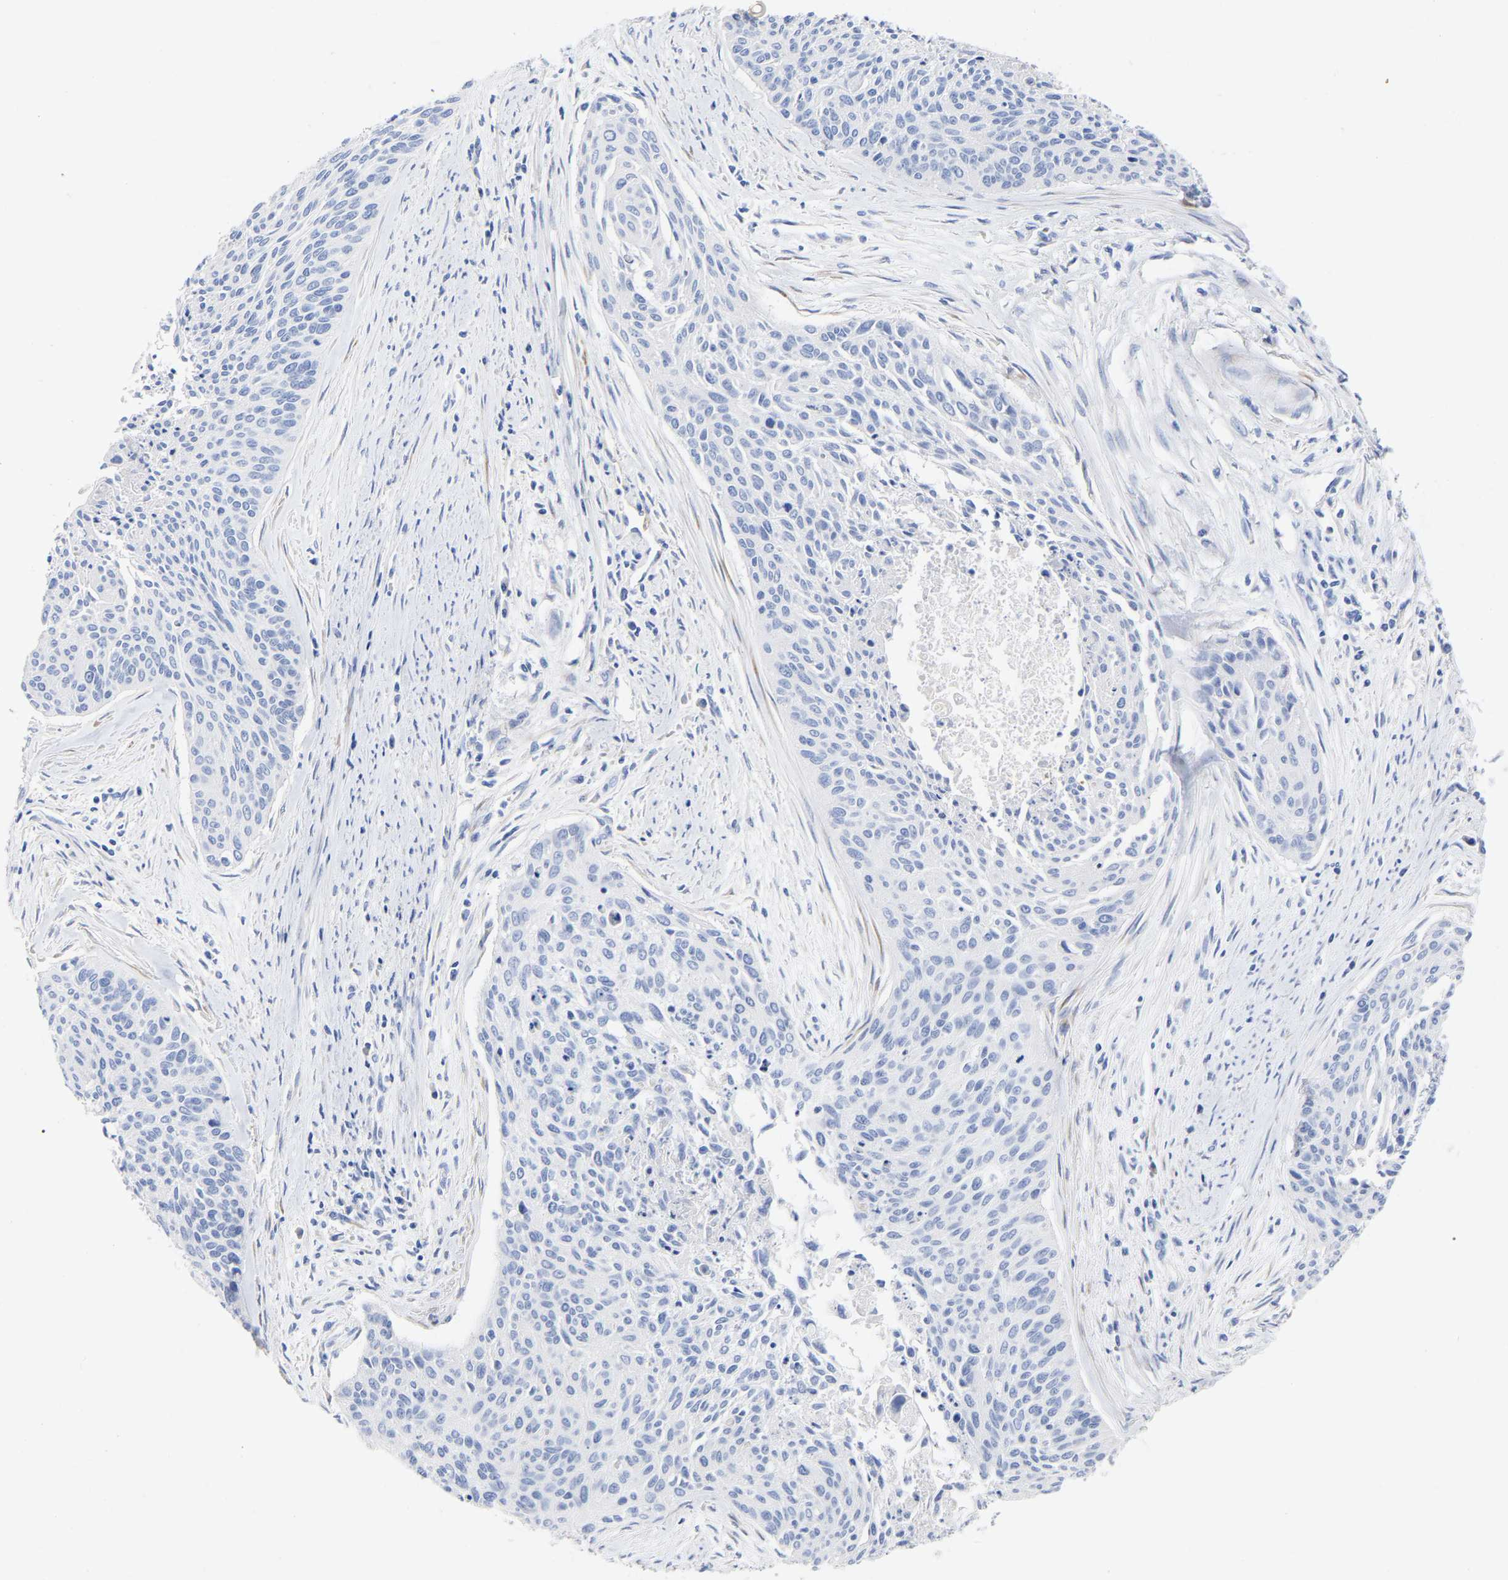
{"staining": {"intensity": "negative", "quantity": "none", "location": "none"}, "tissue": "cervical cancer", "cell_type": "Tumor cells", "image_type": "cancer", "snomed": [{"axis": "morphology", "description": "Squamous cell carcinoma, NOS"}, {"axis": "topography", "description": "Cervix"}], "caption": "Immunohistochemical staining of human cervical squamous cell carcinoma demonstrates no significant staining in tumor cells.", "gene": "HAPLN1", "patient": {"sex": "female", "age": 55}}